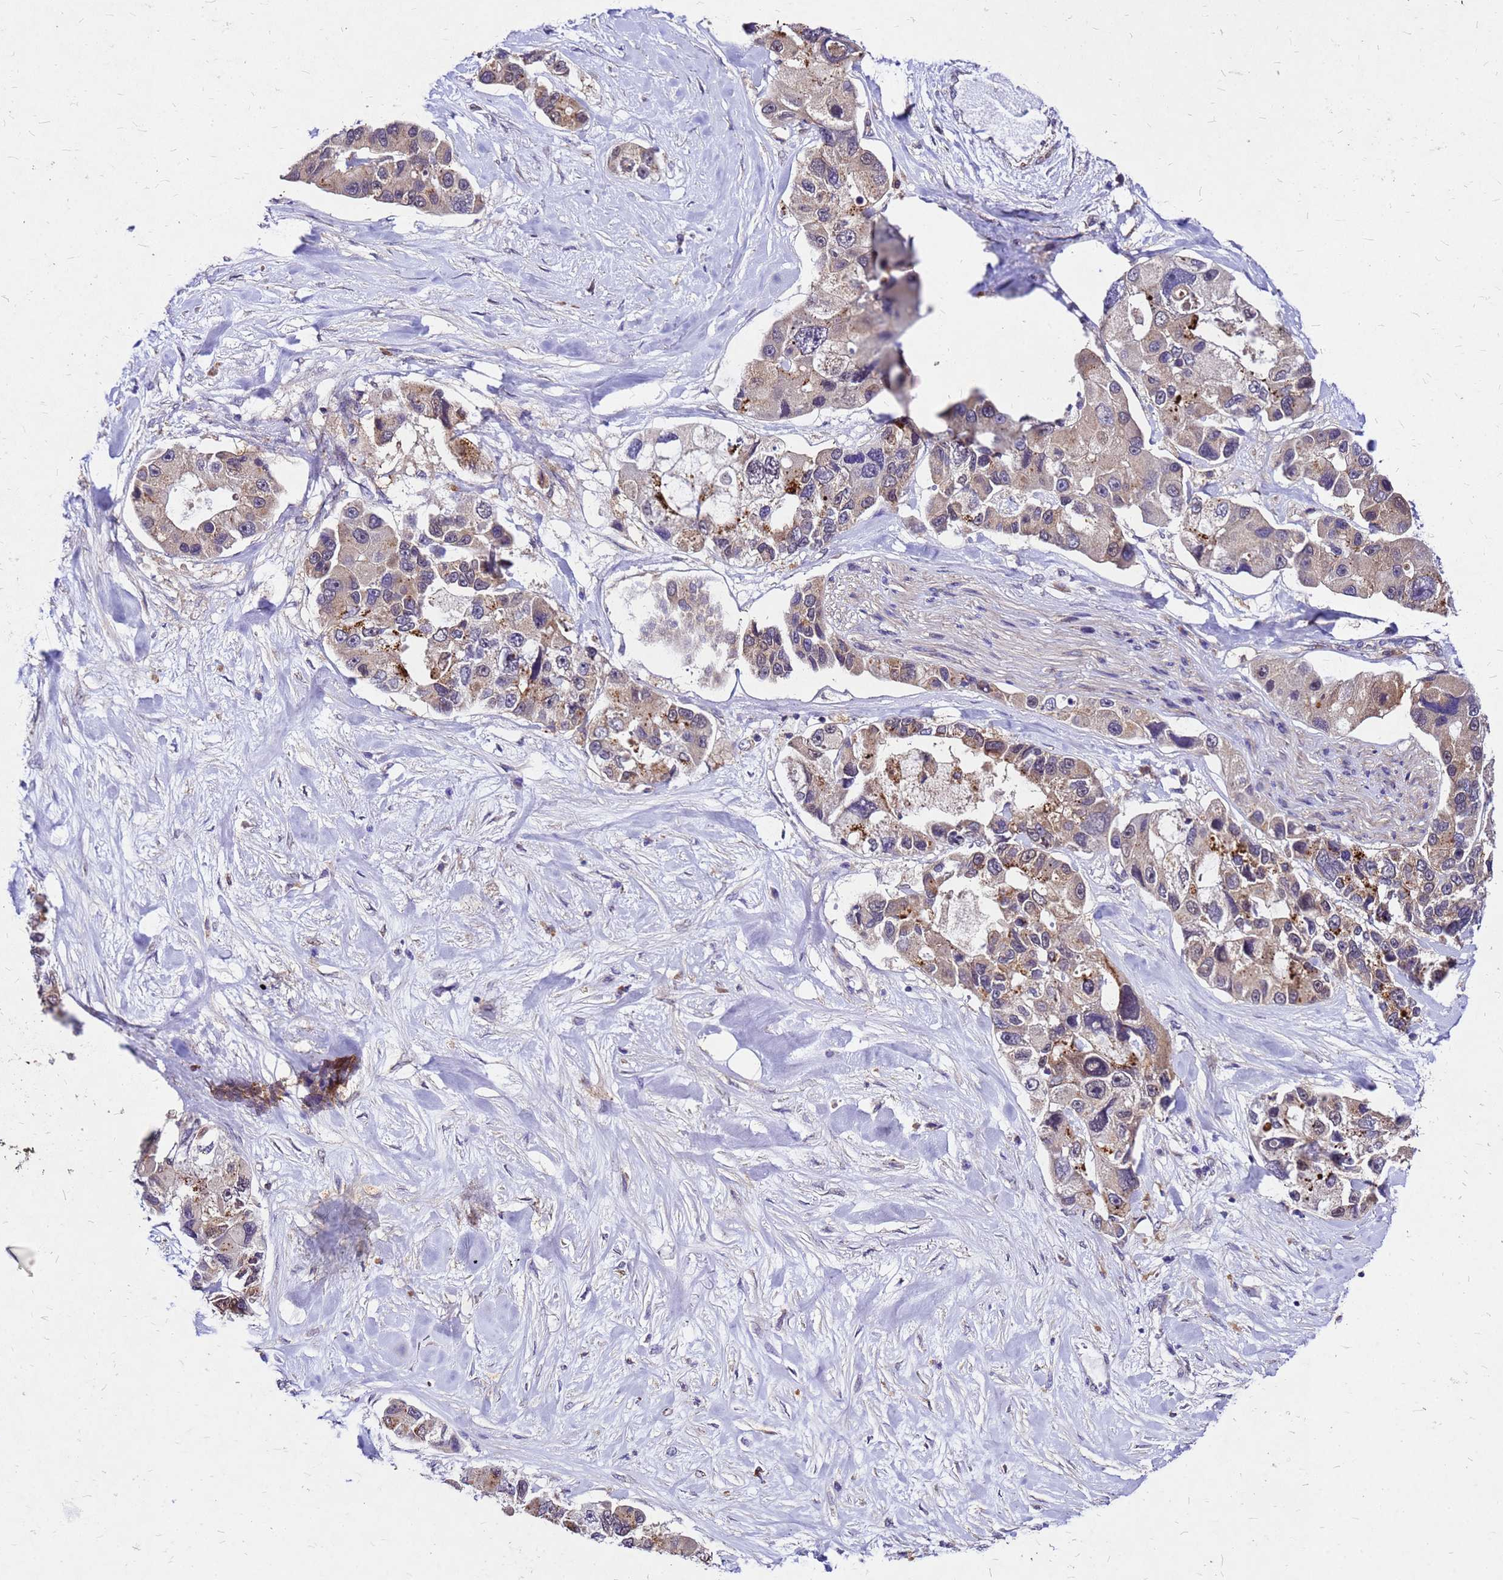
{"staining": {"intensity": "moderate", "quantity": "25%-75%", "location": "cytoplasmic/membranous"}, "tissue": "lung cancer", "cell_type": "Tumor cells", "image_type": "cancer", "snomed": [{"axis": "morphology", "description": "Adenocarcinoma, NOS"}, {"axis": "topography", "description": "Lung"}], "caption": "Lung cancer tissue exhibits moderate cytoplasmic/membranous positivity in approximately 25%-75% of tumor cells, visualized by immunohistochemistry.", "gene": "DUSP23", "patient": {"sex": "female", "age": 54}}